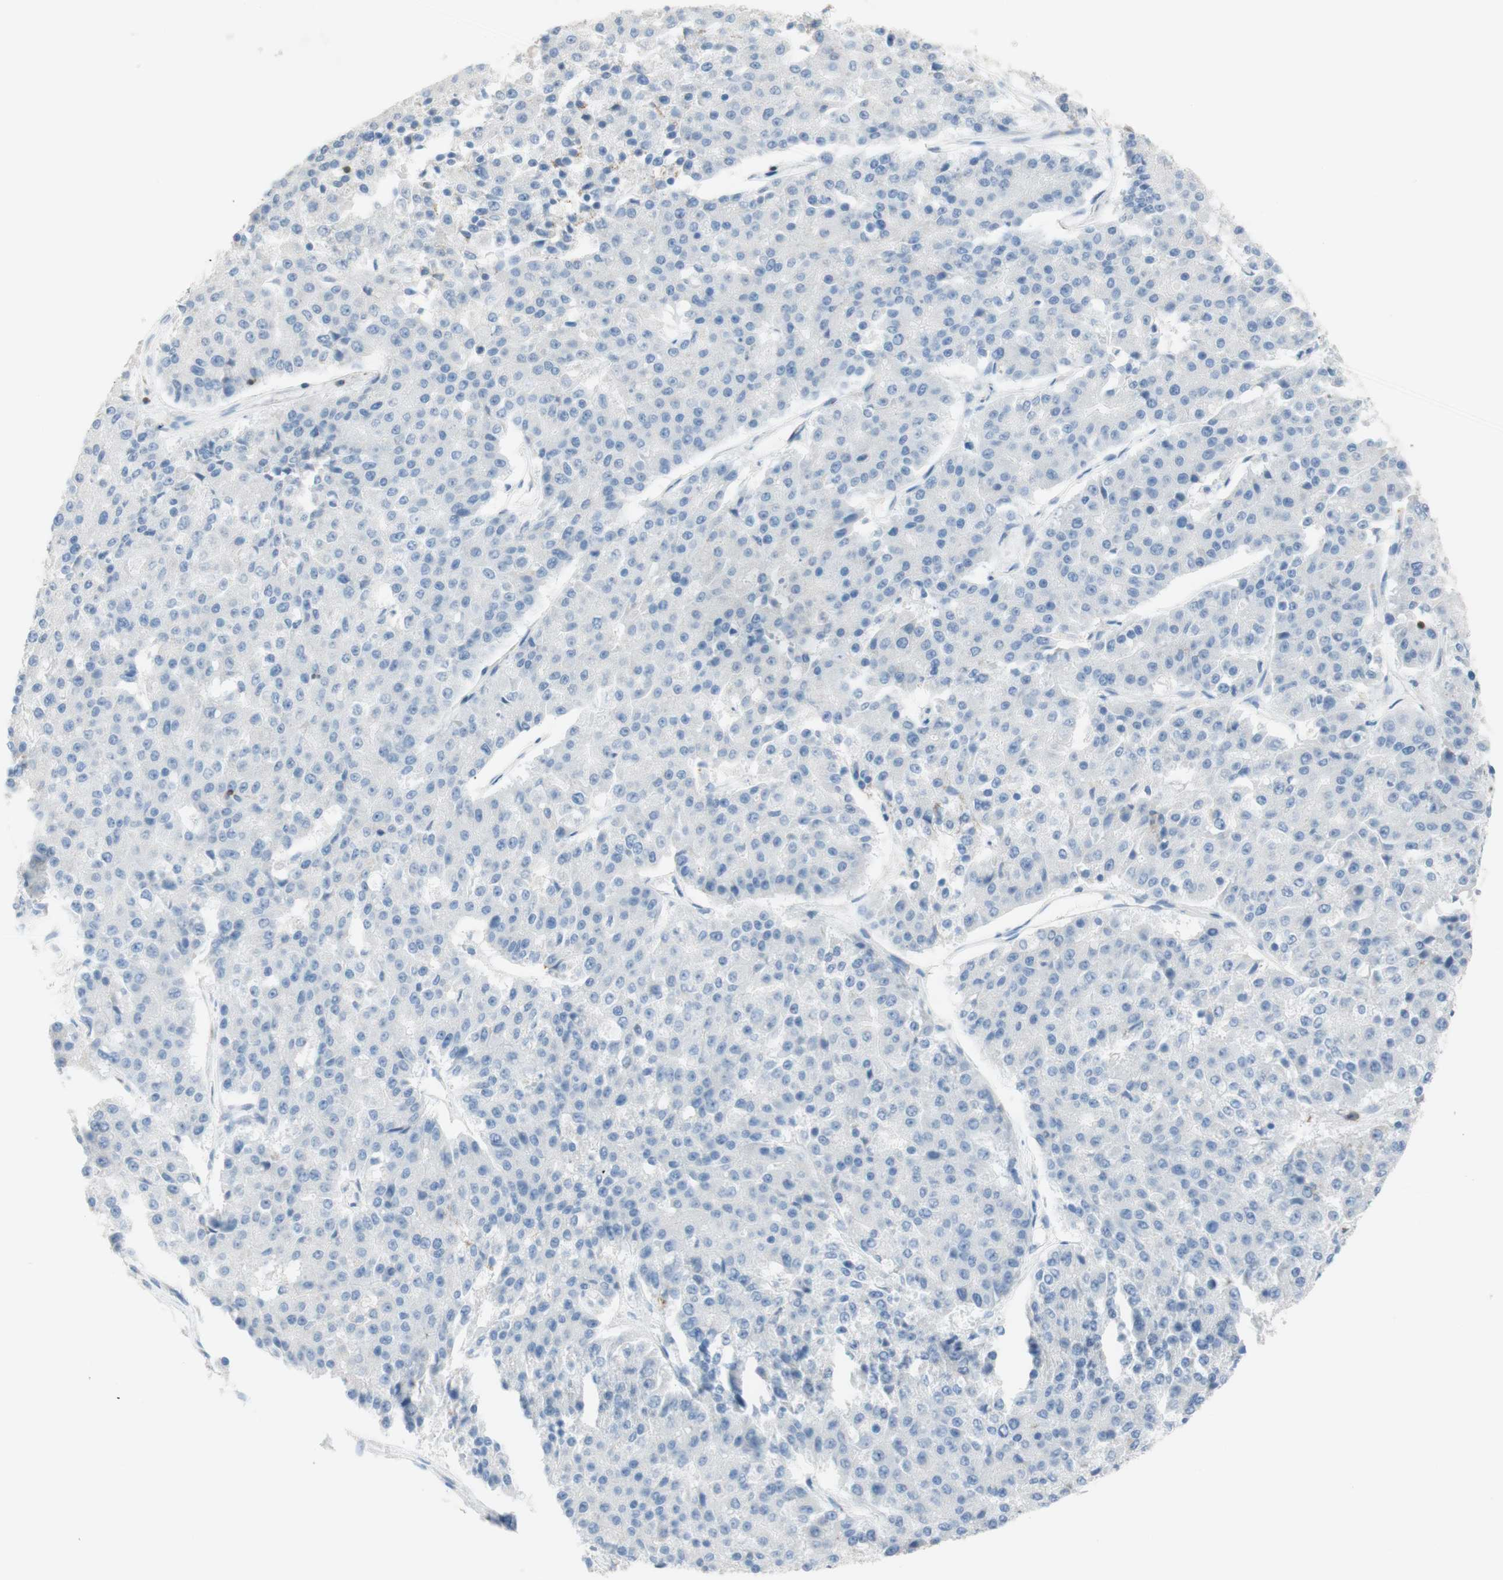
{"staining": {"intensity": "negative", "quantity": "none", "location": "none"}, "tissue": "pancreatic cancer", "cell_type": "Tumor cells", "image_type": "cancer", "snomed": [{"axis": "morphology", "description": "Adenocarcinoma, NOS"}, {"axis": "topography", "description": "Pancreas"}], "caption": "This is a histopathology image of IHC staining of pancreatic cancer (adenocarcinoma), which shows no staining in tumor cells.", "gene": "SPINK6", "patient": {"sex": "male", "age": 50}}